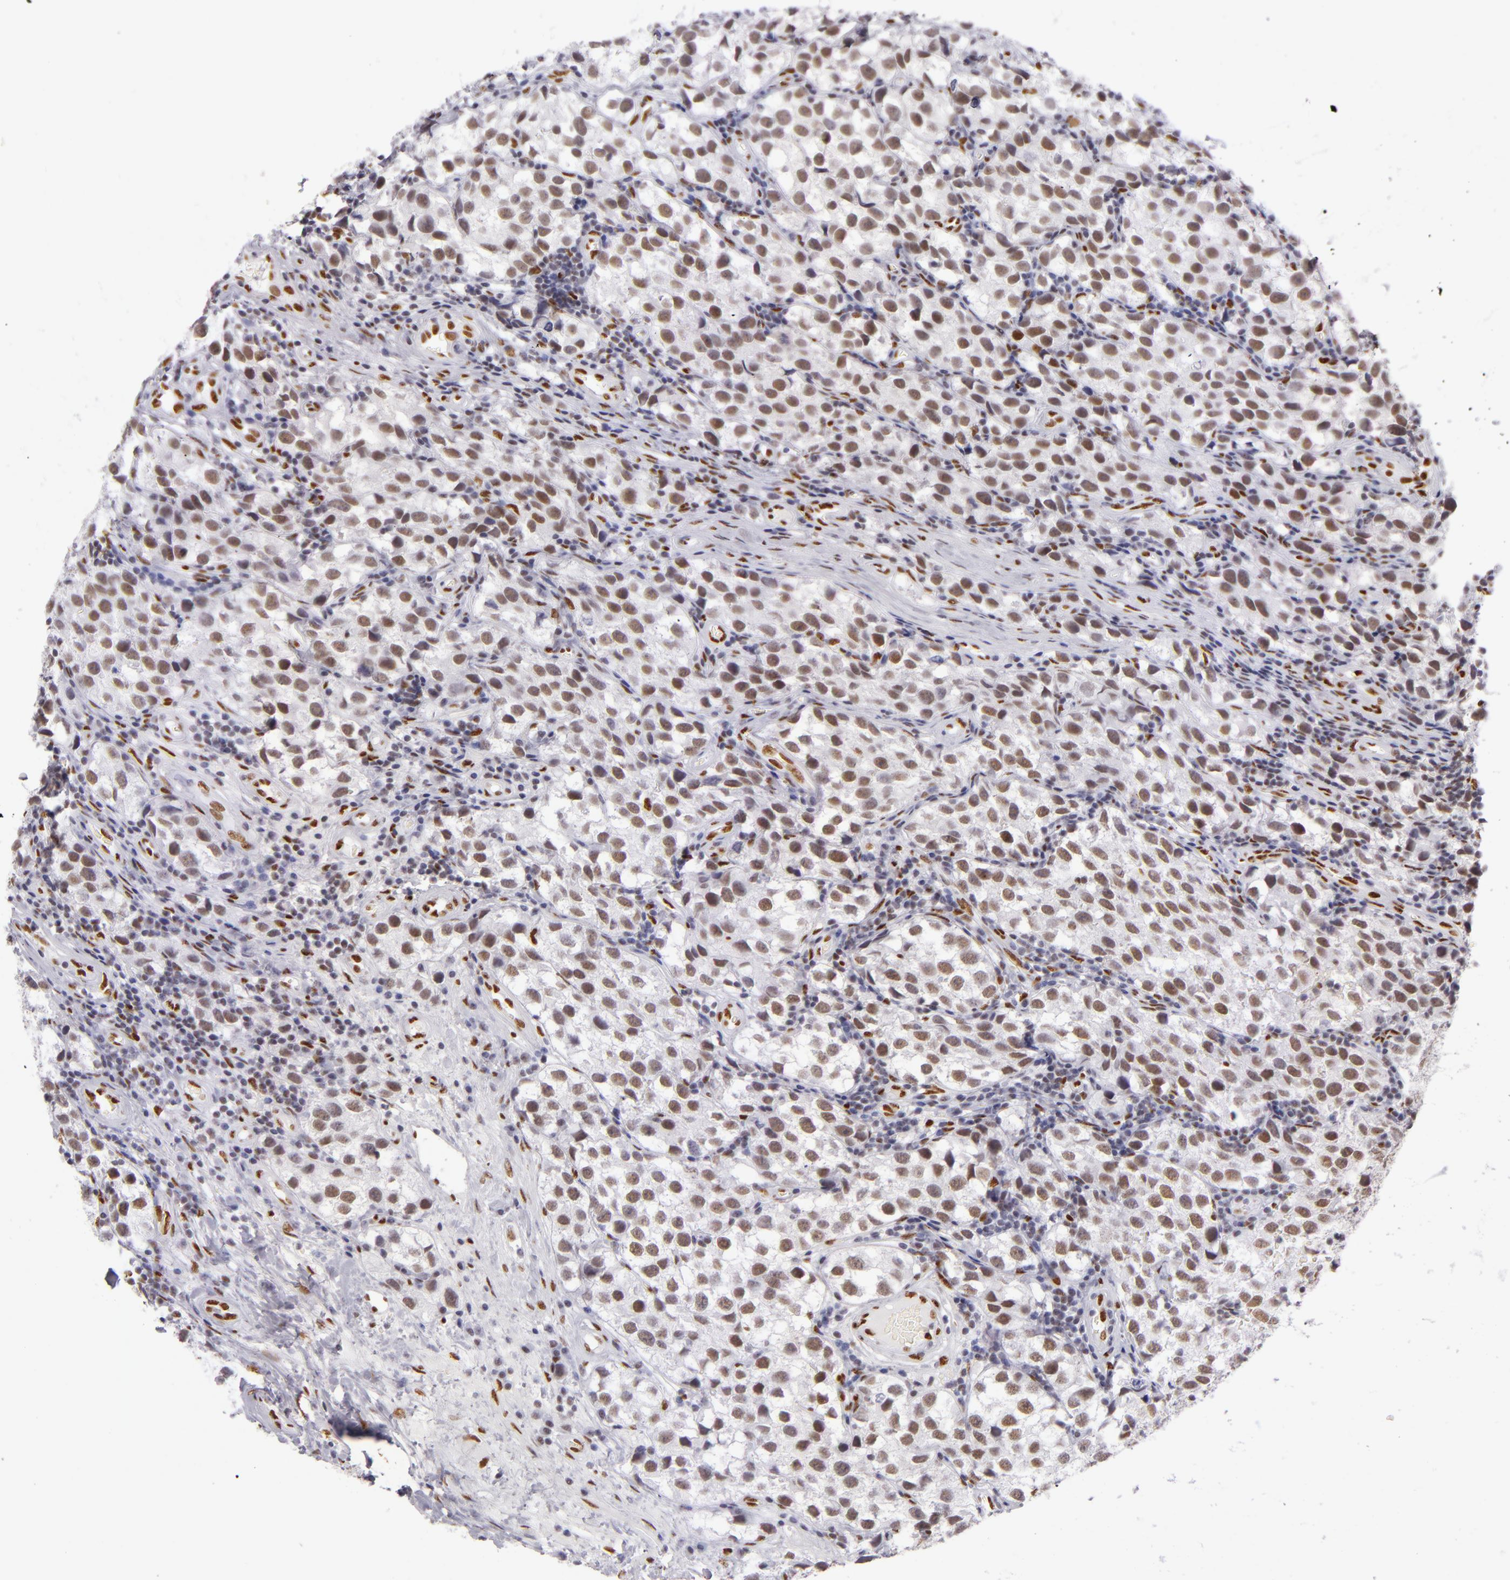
{"staining": {"intensity": "moderate", "quantity": ">75%", "location": "nuclear"}, "tissue": "testis cancer", "cell_type": "Tumor cells", "image_type": "cancer", "snomed": [{"axis": "morphology", "description": "Seminoma, NOS"}, {"axis": "topography", "description": "Testis"}], "caption": "High-power microscopy captured an immunohistochemistry (IHC) histopathology image of seminoma (testis), revealing moderate nuclear positivity in approximately >75% of tumor cells. Using DAB (brown) and hematoxylin (blue) stains, captured at high magnification using brightfield microscopy.", "gene": "TOP3A", "patient": {"sex": "male", "age": 39}}